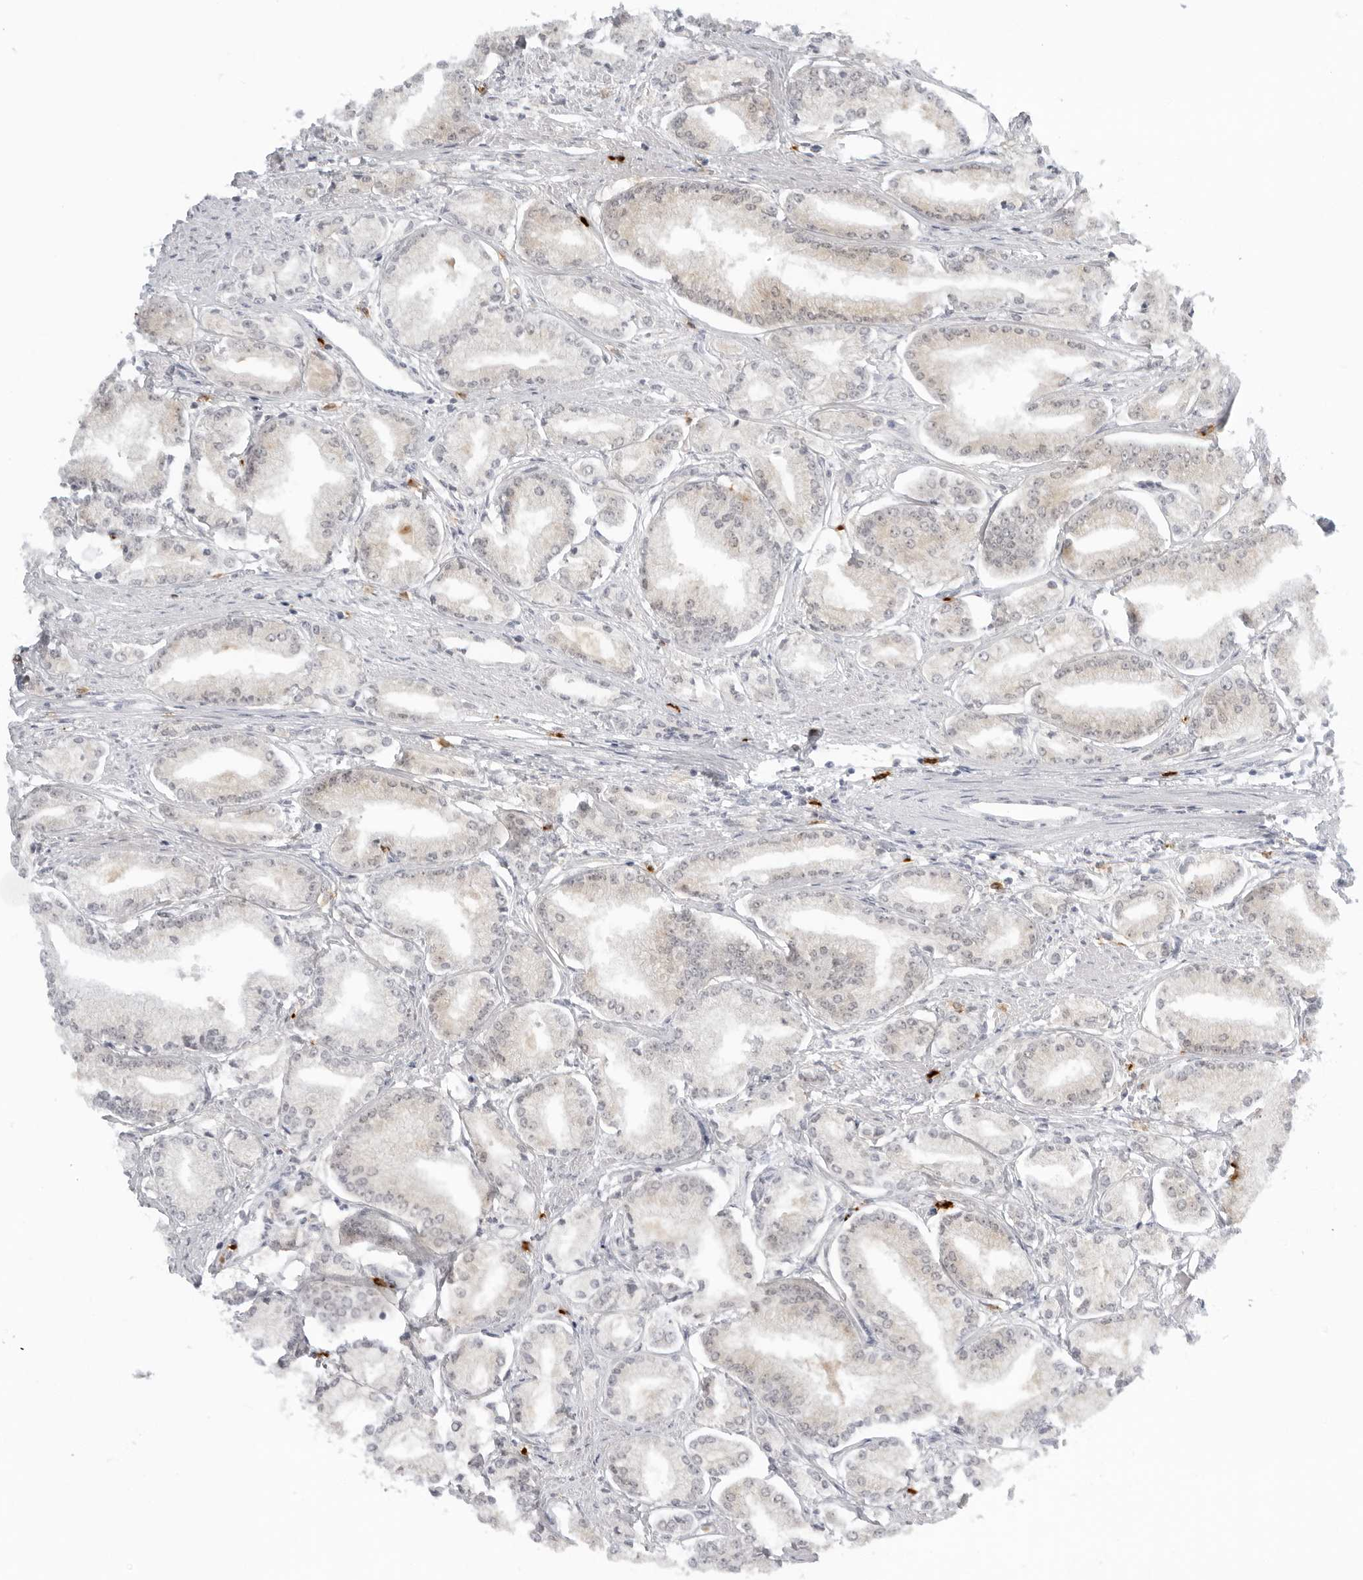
{"staining": {"intensity": "weak", "quantity": "<25%", "location": "nuclear"}, "tissue": "prostate cancer", "cell_type": "Tumor cells", "image_type": "cancer", "snomed": [{"axis": "morphology", "description": "Adenocarcinoma, Low grade"}, {"axis": "topography", "description": "Prostate"}], "caption": "The immunohistochemistry (IHC) micrograph has no significant staining in tumor cells of prostate cancer tissue.", "gene": "SUGCT", "patient": {"sex": "male", "age": 52}}